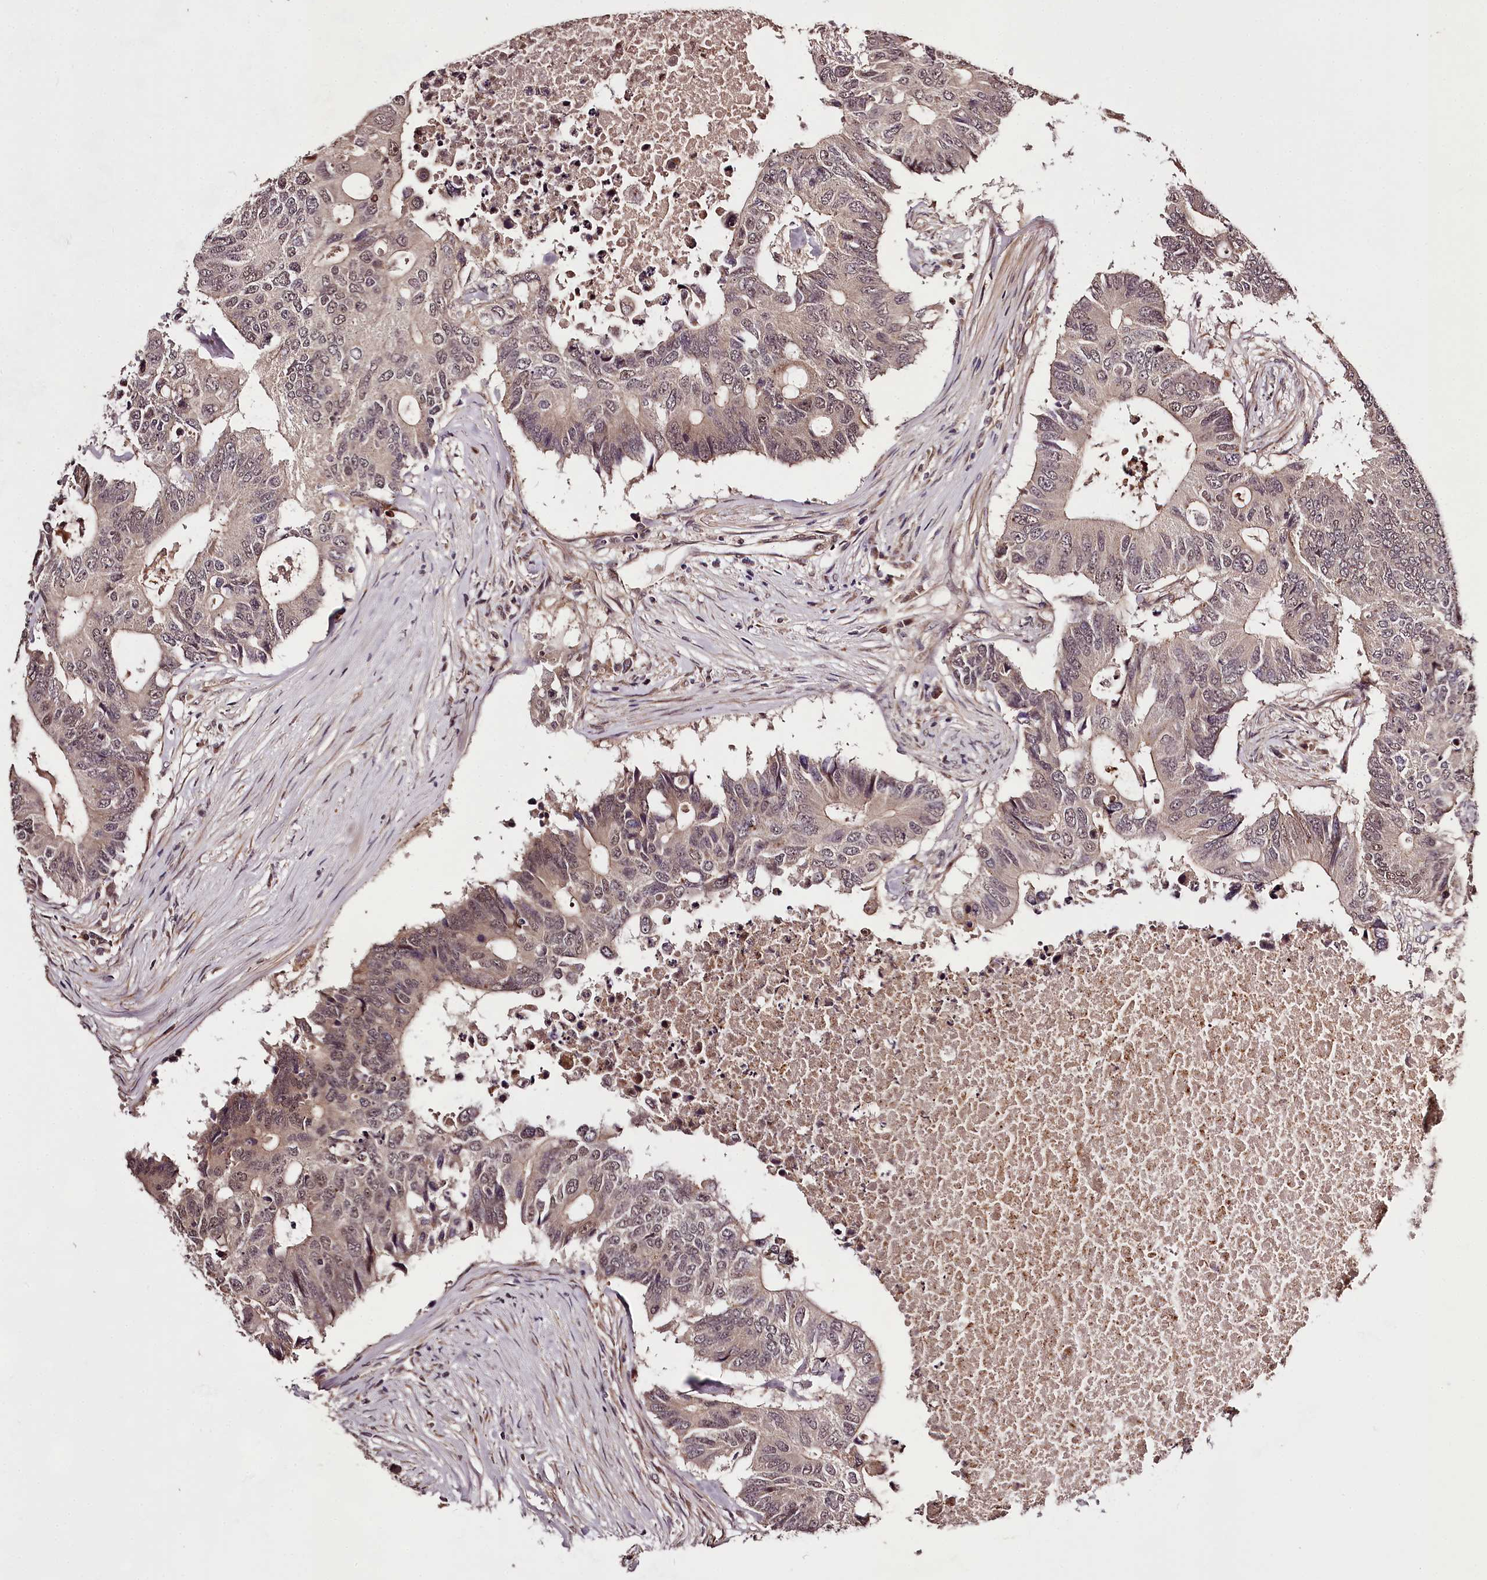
{"staining": {"intensity": "weak", "quantity": ">75%", "location": "cytoplasmic/membranous,nuclear"}, "tissue": "colorectal cancer", "cell_type": "Tumor cells", "image_type": "cancer", "snomed": [{"axis": "morphology", "description": "Adenocarcinoma, NOS"}, {"axis": "topography", "description": "Colon"}], "caption": "A high-resolution micrograph shows immunohistochemistry staining of colorectal cancer, which shows weak cytoplasmic/membranous and nuclear expression in about >75% of tumor cells.", "gene": "MAML3", "patient": {"sex": "male", "age": 71}}